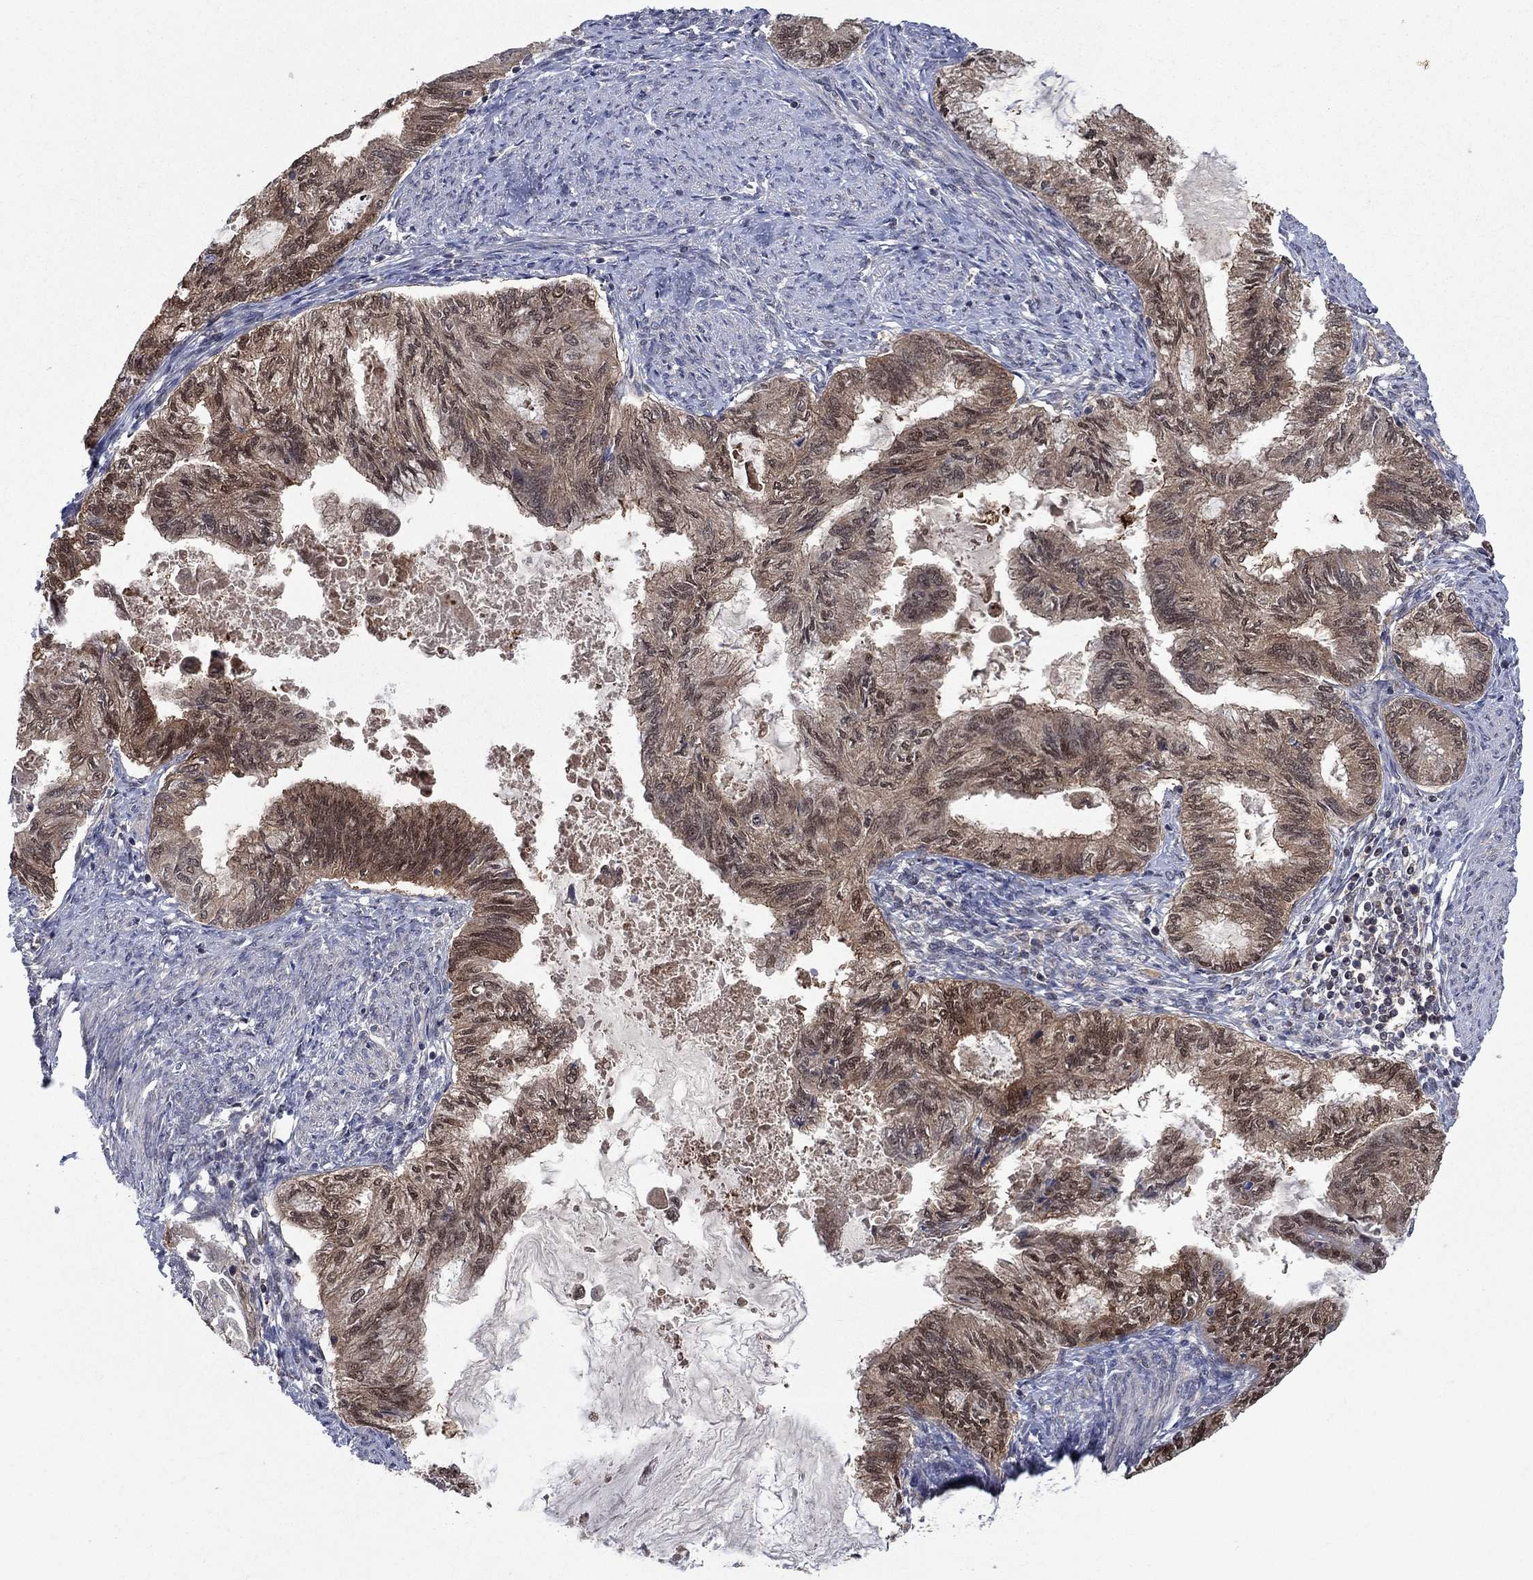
{"staining": {"intensity": "moderate", "quantity": ">75%", "location": "cytoplasmic/membranous"}, "tissue": "endometrial cancer", "cell_type": "Tumor cells", "image_type": "cancer", "snomed": [{"axis": "morphology", "description": "Adenocarcinoma, NOS"}, {"axis": "topography", "description": "Endometrium"}], "caption": "This is an image of immunohistochemistry (IHC) staining of endometrial cancer, which shows moderate positivity in the cytoplasmic/membranous of tumor cells.", "gene": "IAH1", "patient": {"sex": "female", "age": 86}}